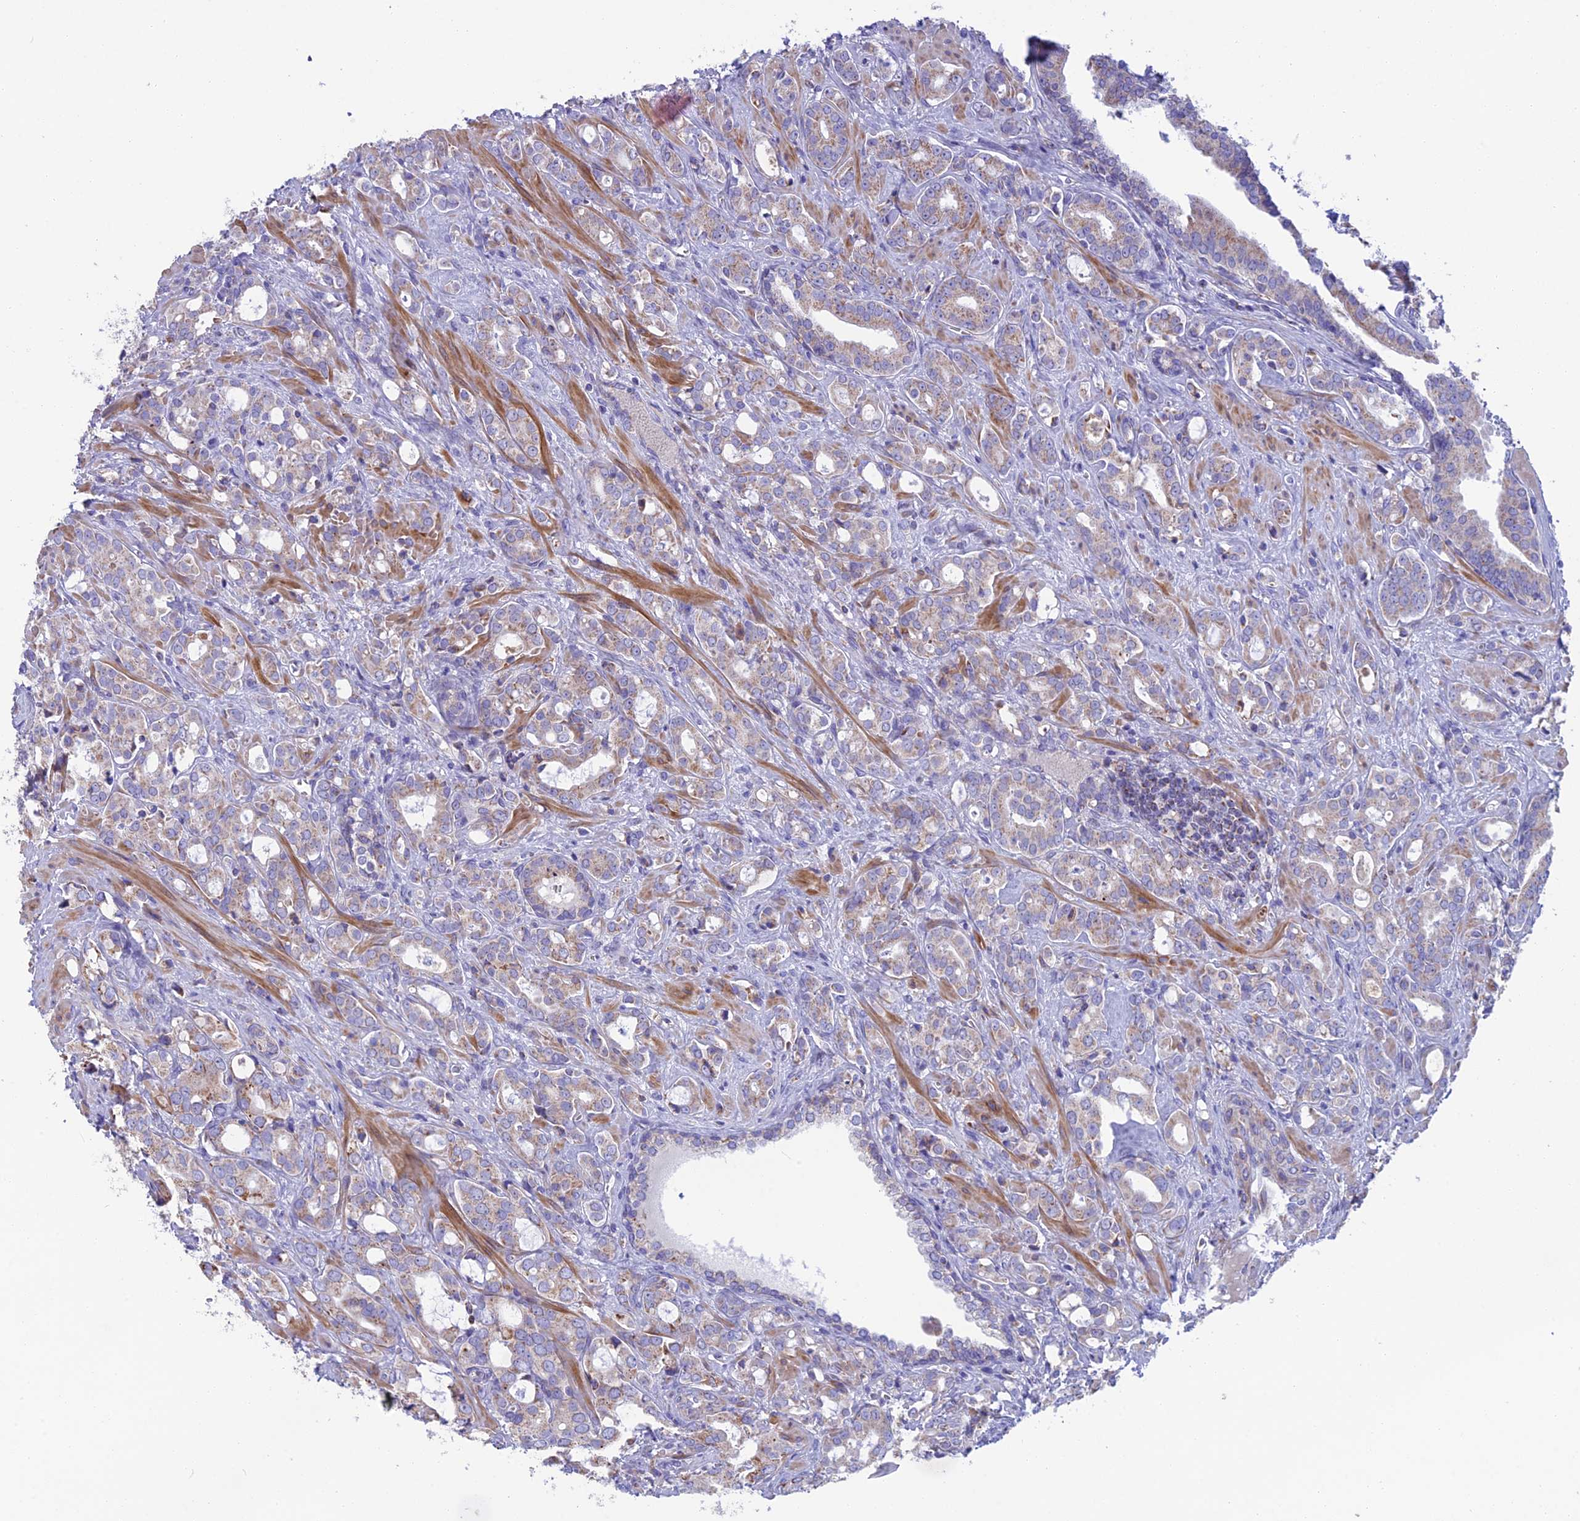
{"staining": {"intensity": "weak", "quantity": ">75%", "location": "cytoplasmic/membranous"}, "tissue": "prostate cancer", "cell_type": "Tumor cells", "image_type": "cancer", "snomed": [{"axis": "morphology", "description": "Adenocarcinoma, High grade"}, {"axis": "topography", "description": "Prostate"}], "caption": "This histopathology image shows immunohistochemistry staining of adenocarcinoma (high-grade) (prostate), with low weak cytoplasmic/membranous expression in about >75% of tumor cells.", "gene": "CS", "patient": {"sex": "male", "age": 72}}